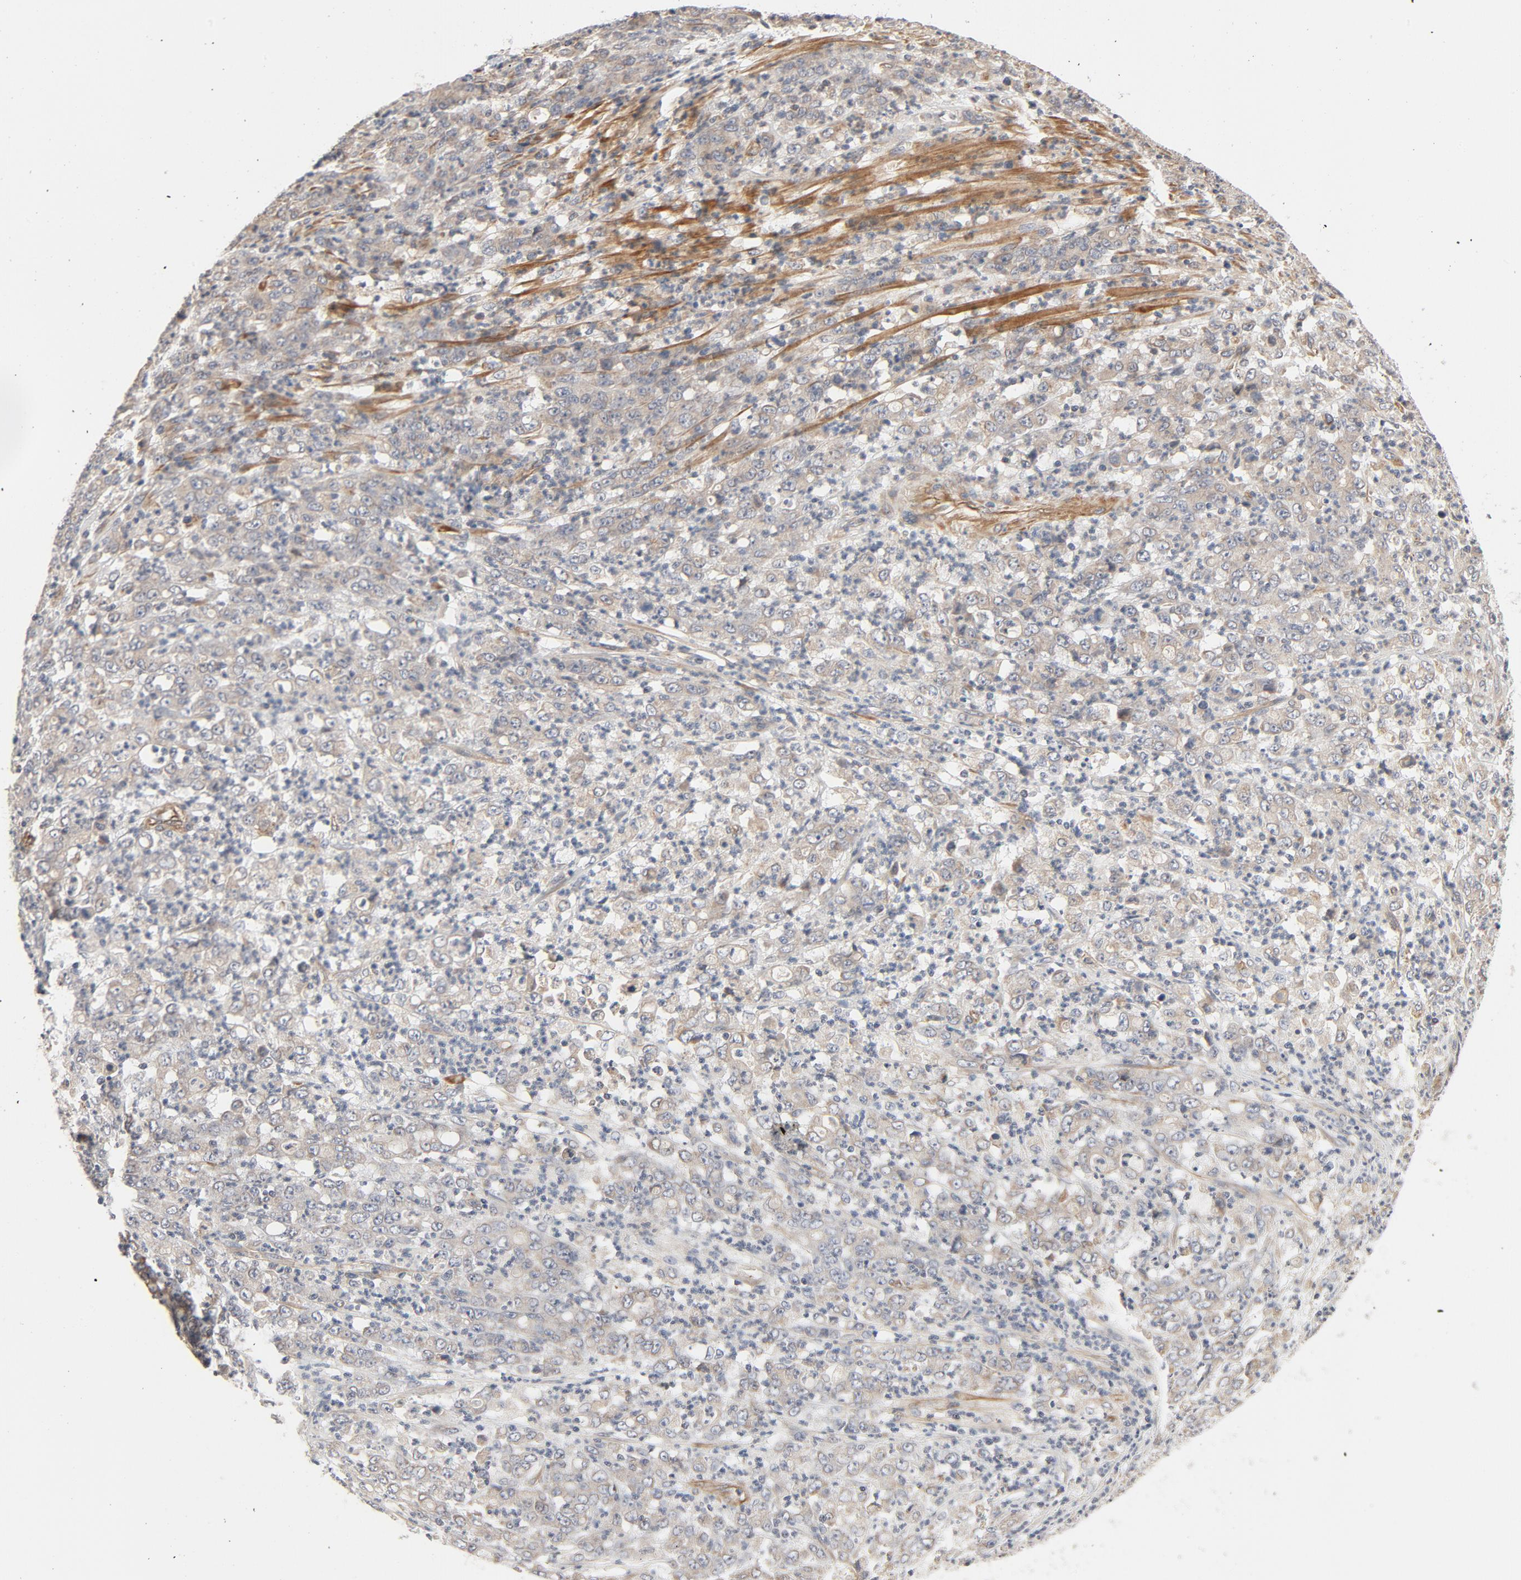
{"staining": {"intensity": "moderate", "quantity": ">75%", "location": "cytoplasmic/membranous"}, "tissue": "stomach cancer", "cell_type": "Tumor cells", "image_type": "cancer", "snomed": [{"axis": "morphology", "description": "Adenocarcinoma, NOS"}, {"axis": "topography", "description": "Stomach, lower"}], "caption": "Stomach cancer (adenocarcinoma) tissue displays moderate cytoplasmic/membranous positivity in about >75% of tumor cells", "gene": "TRIOBP", "patient": {"sex": "female", "age": 71}}